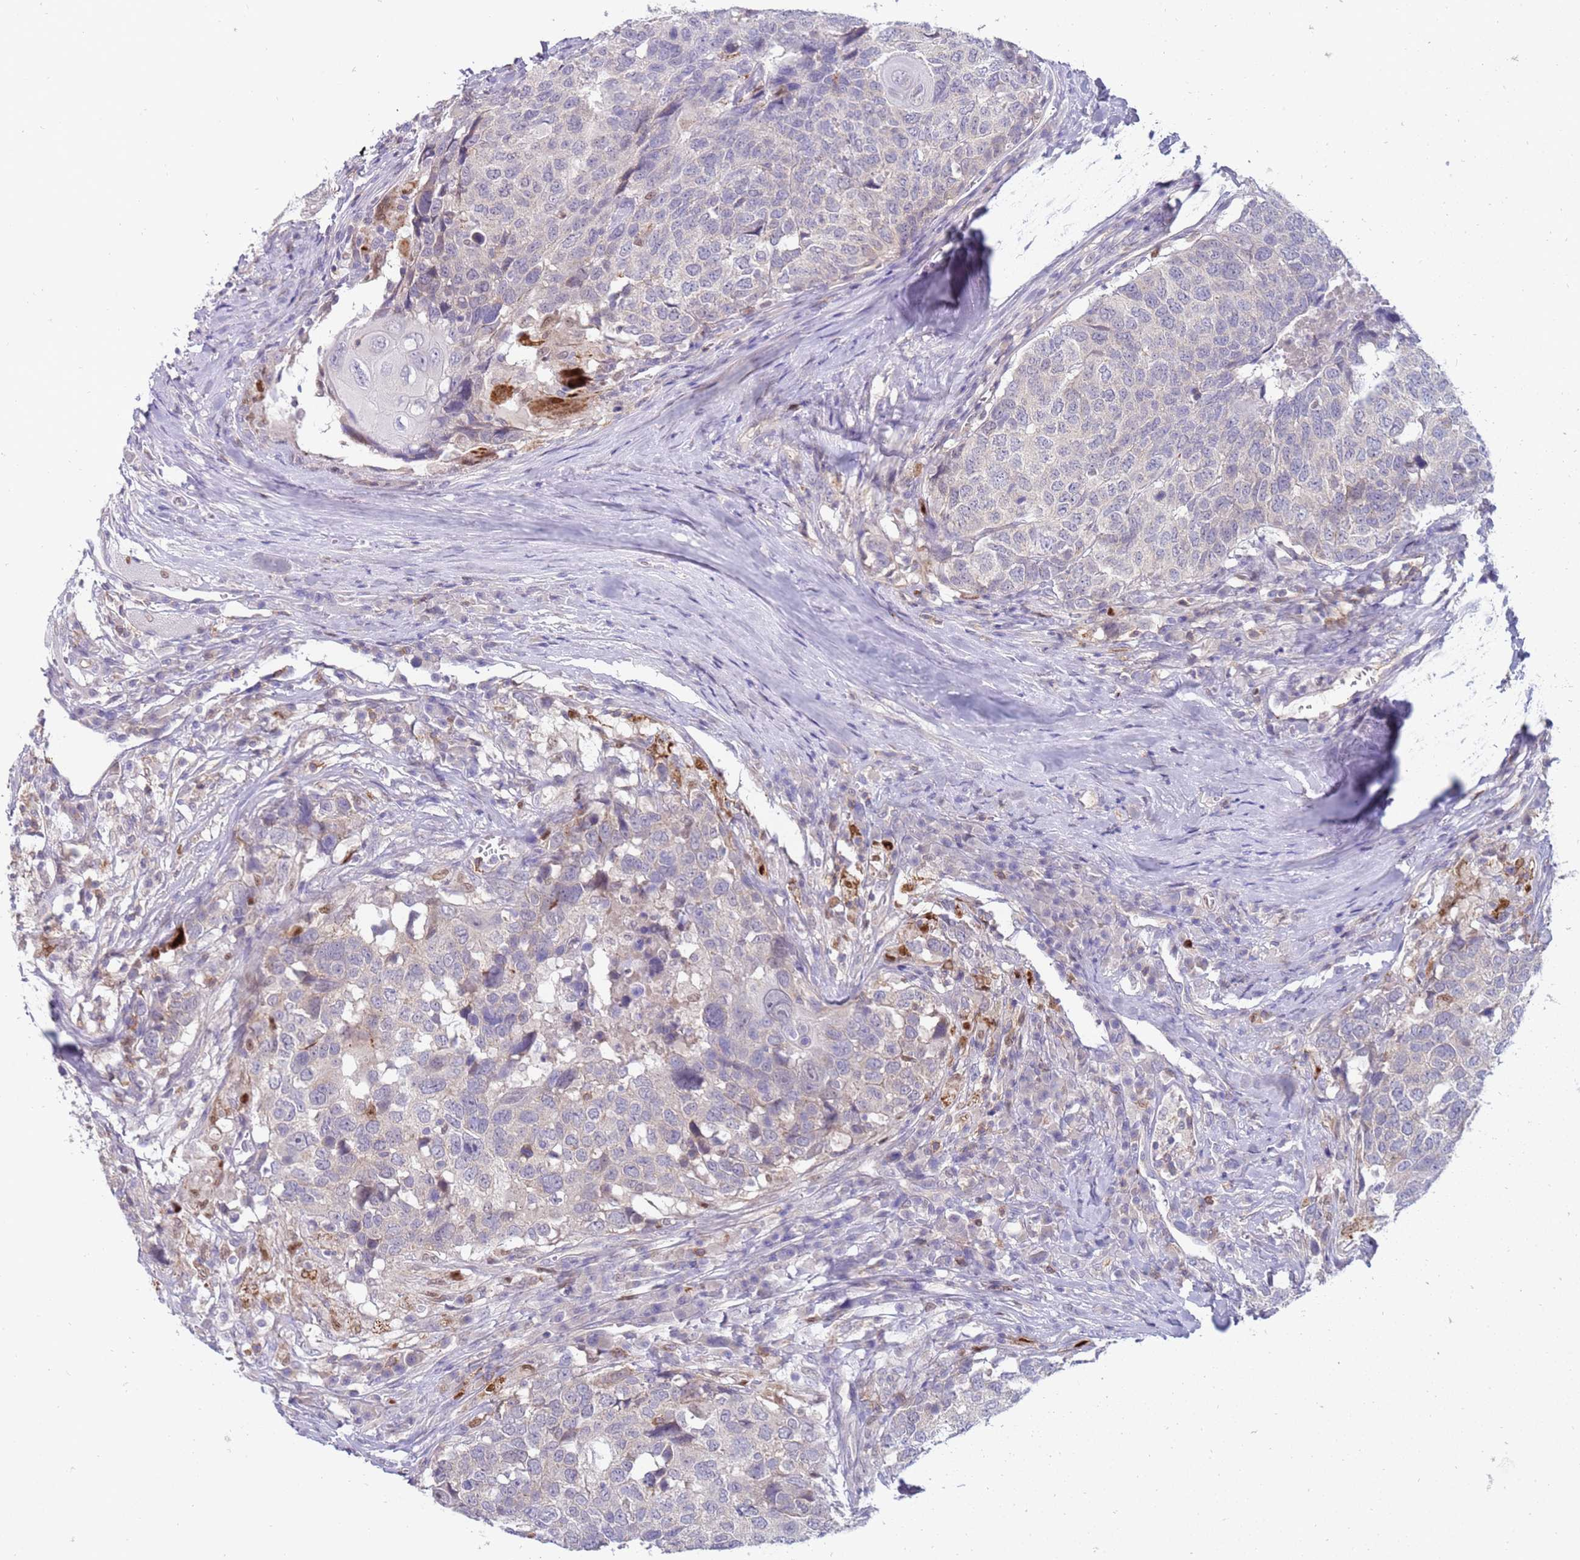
{"staining": {"intensity": "weak", "quantity": "<25%", "location": "cytoplasmic/membranous"}, "tissue": "head and neck cancer", "cell_type": "Tumor cells", "image_type": "cancer", "snomed": [{"axis": "morphology", "description": "Squamous cell carcinoma, NOS"}, {"axis": "topography", "description": "Head-Neck"}], "caption": "High magnification brightfield microscopy of head and neck cancer (squamous cell carcinoma) stained with DAB (brown) and counterstained with hematoxylin (blue): tumor cells show no significant positivity.", "gene": "STK25", "patient": {"sex": "male", "age": 66}}